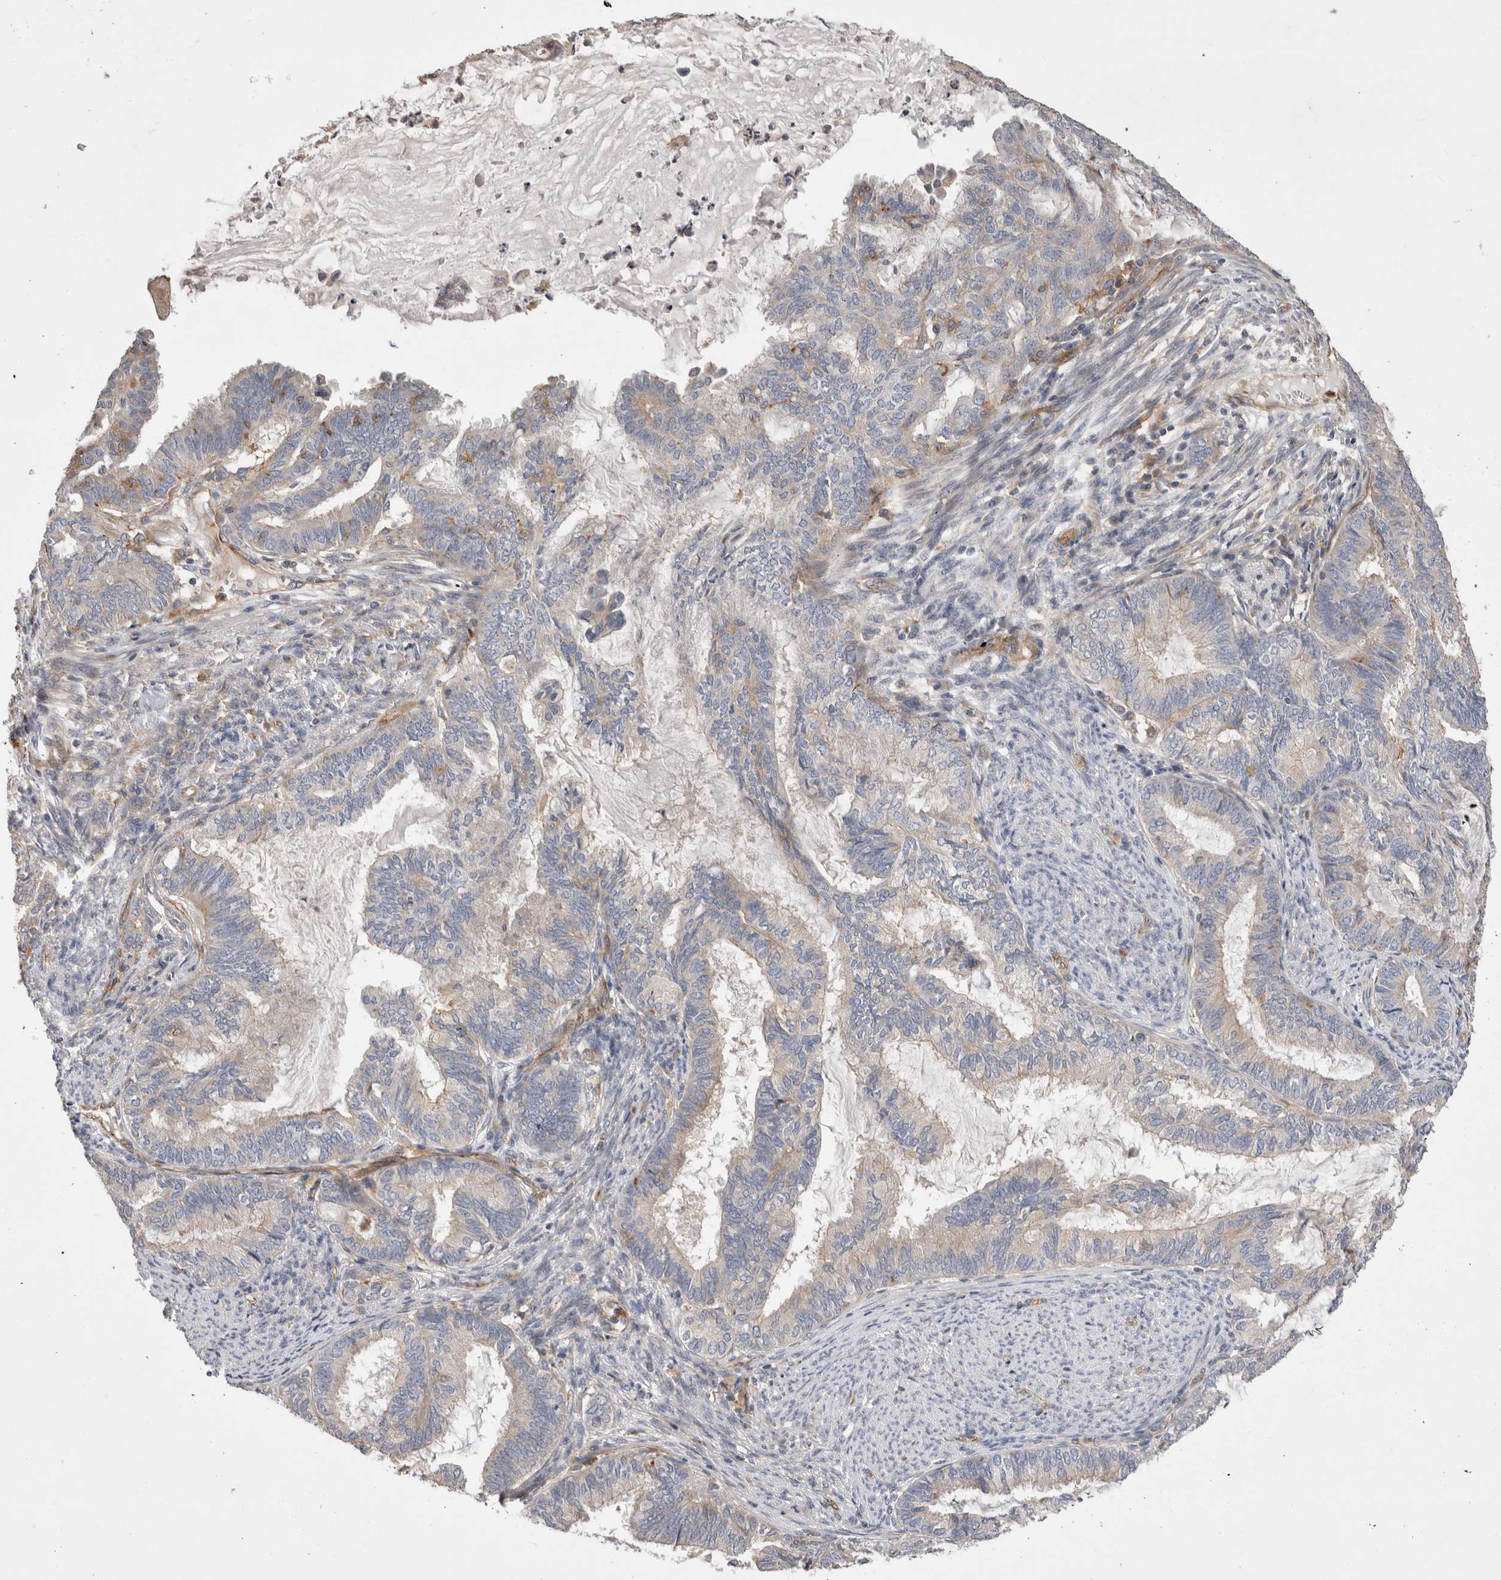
{"staining": {"intensity": "negative", "quantity": "none", "location": "none"}, "tissue": "endometrial cancer", "cell_type": "Tumor cells", "image_type": "cancer", "snomed": [{"axis": "morphology", "description": "Adenocarcinoma, NOS"}, {"axis": "topography", "description": "Endometrium"}], "caption": "There is no significant staining in tumor cells of endometrial cancer (adenocarcinoma). (DAB immunohistochemistry, high magnification).", "gene": "BNIP2", "patient": {"sex": "female", "age": 86}}